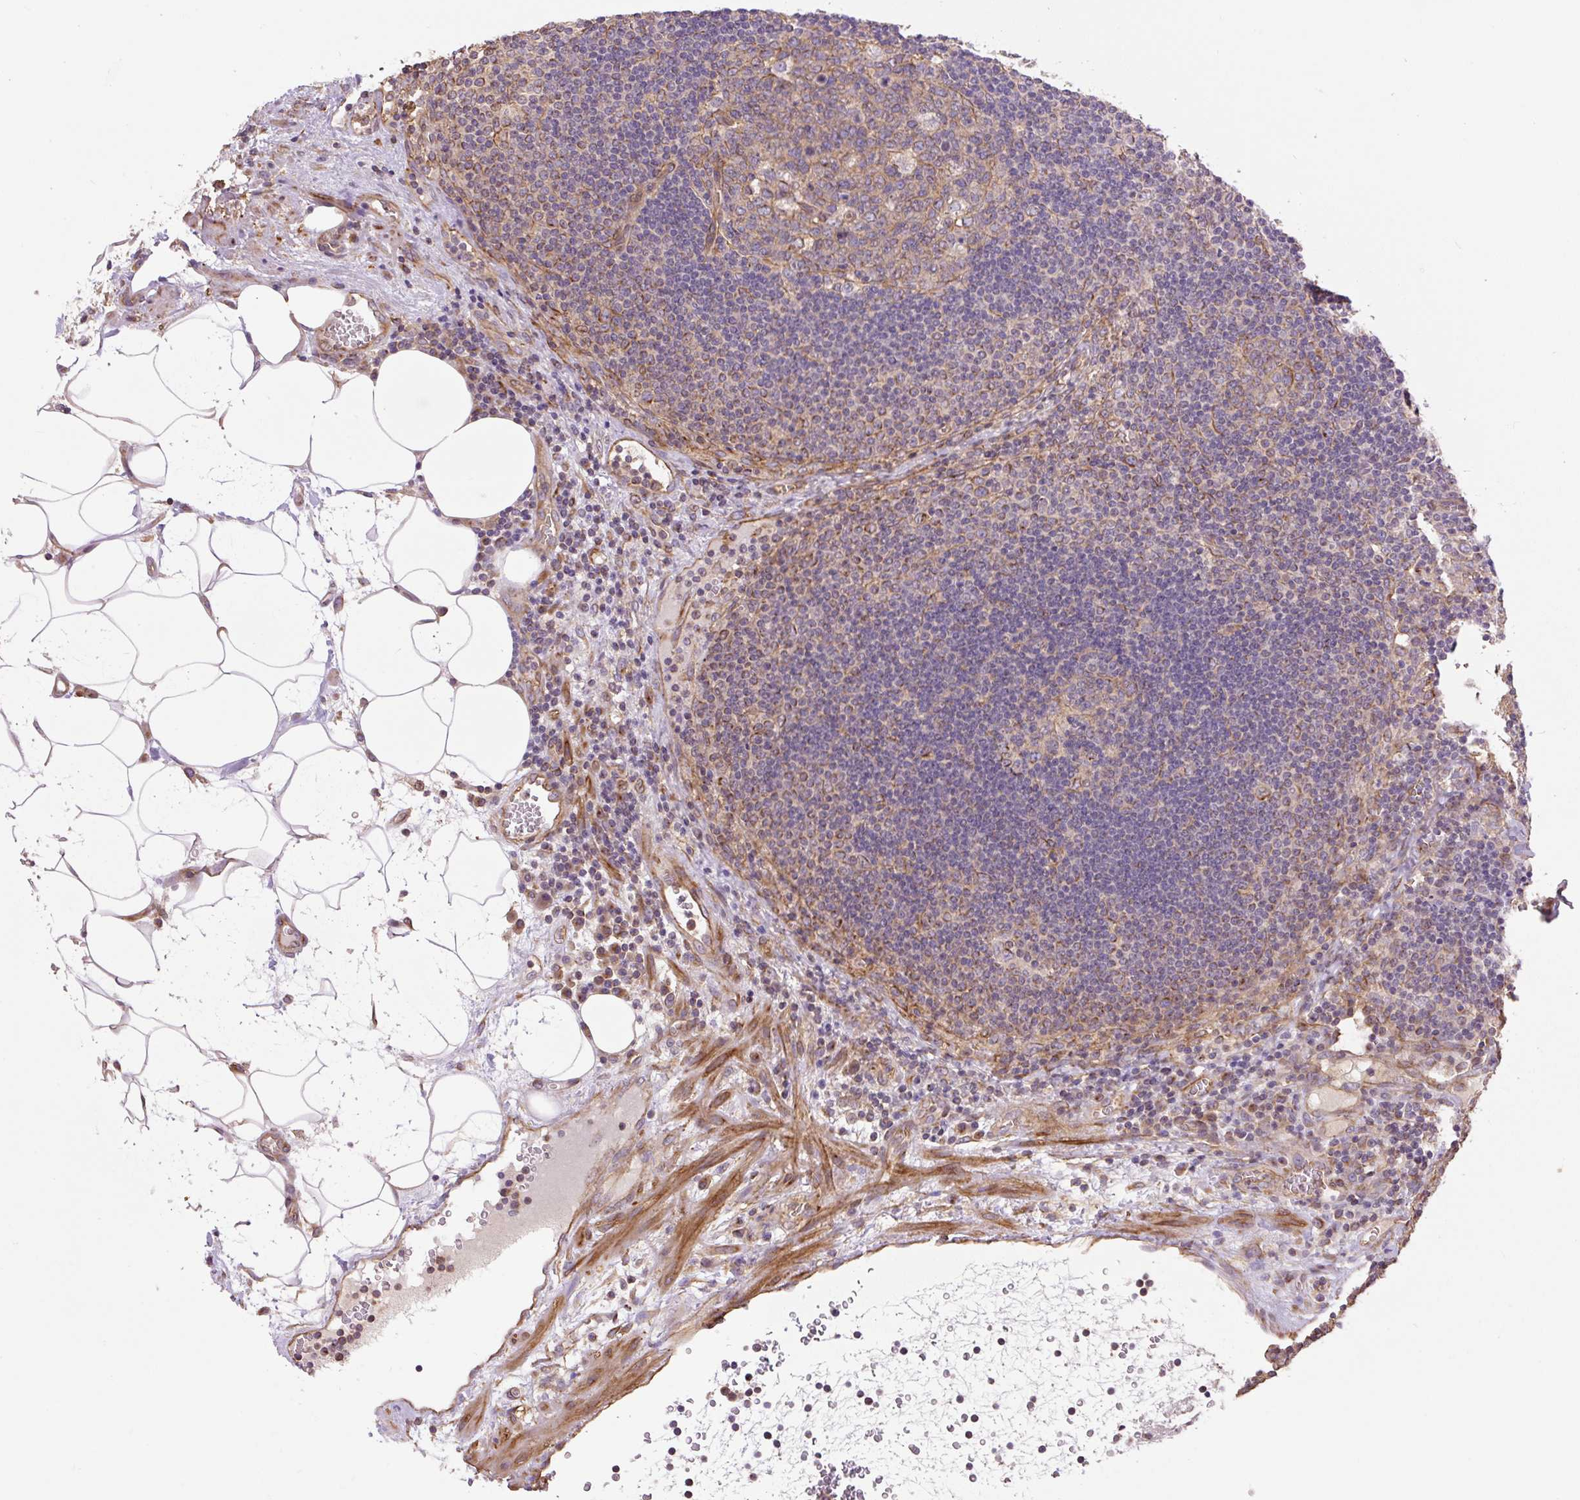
{"staining": {"intensity": "weak", "quantity": "25%-75%", "location": "cytoplasmic/membranous"}, "tissue": "lymph node", "cell_type": "Germinal center cells", "image_type": "normal", "snomed": [{"axis": "morphology", "description": "Normal tissue, NOS"}, {"axis": "topography", "description": "Lymph node"}], "caption": "Immunohistochemical staining of normal human lymph node shows 25%-75% levels of weak cytoplasmic/membranous protein expression in approximately 25%-75% of germinal center cells.", "gene": "COX8A", "patient": {"sex": "male", "age": 58}}